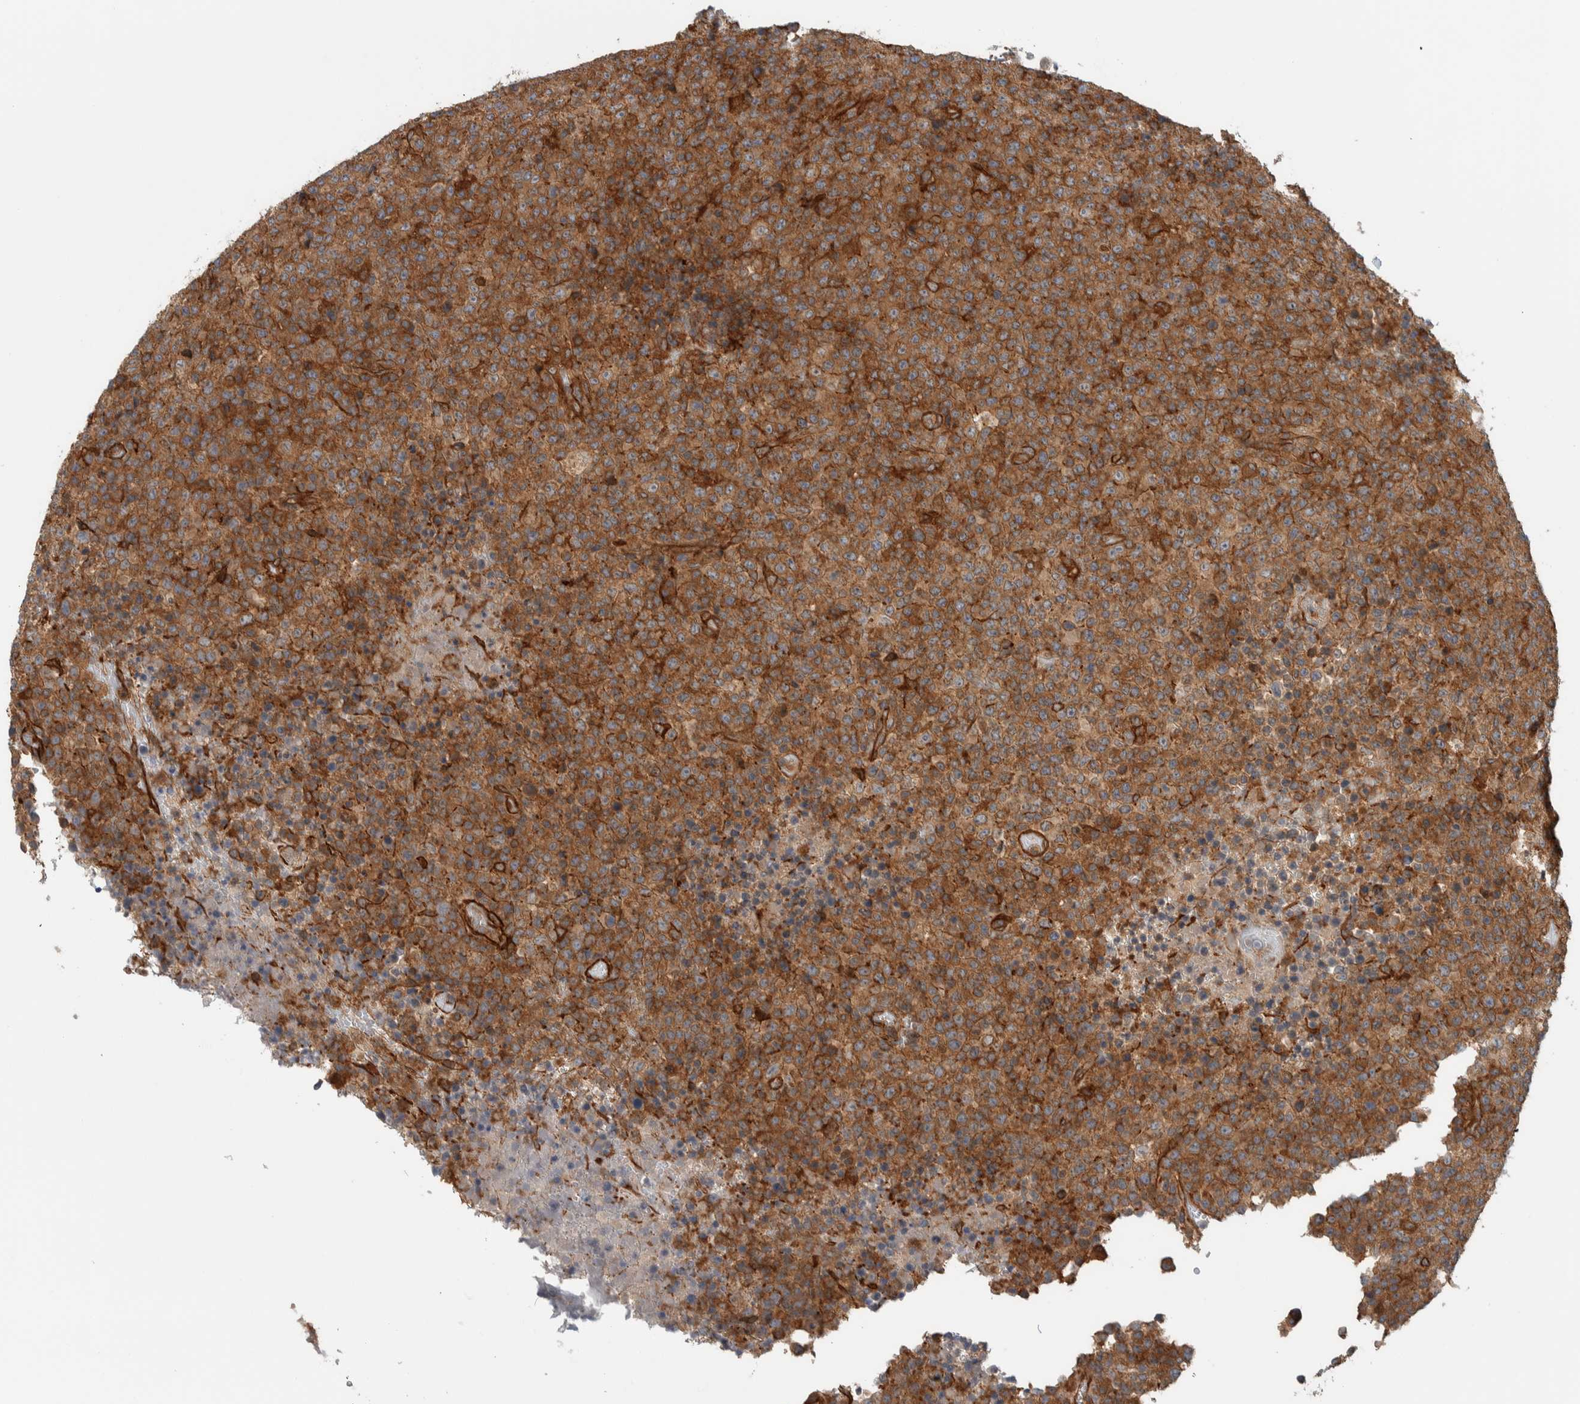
{"staining": {"intensity": "strong", "quantity": ">75%", "location": "cytoplasmic/membranous"}, "tissue": "lymphoma", "cell_type": "Tumor cells", "image_type": "cancer", "snomed": [{"axis": "morphology", "description": "Malignant lymphoma, non-Hodgkin's type, High grade"}, {"axis": "topography", "description": "Lymph node"}], "caption": "Immunohistochemical staining of human malignant lymphoma, non-Hodgkin's type (high-grade) shows strong cytoplasmic/membranous protein positivity in approximately >75% of tumor cells.", "gene": "MPRIP", "patient": {"sex": "male", "age": 13}}